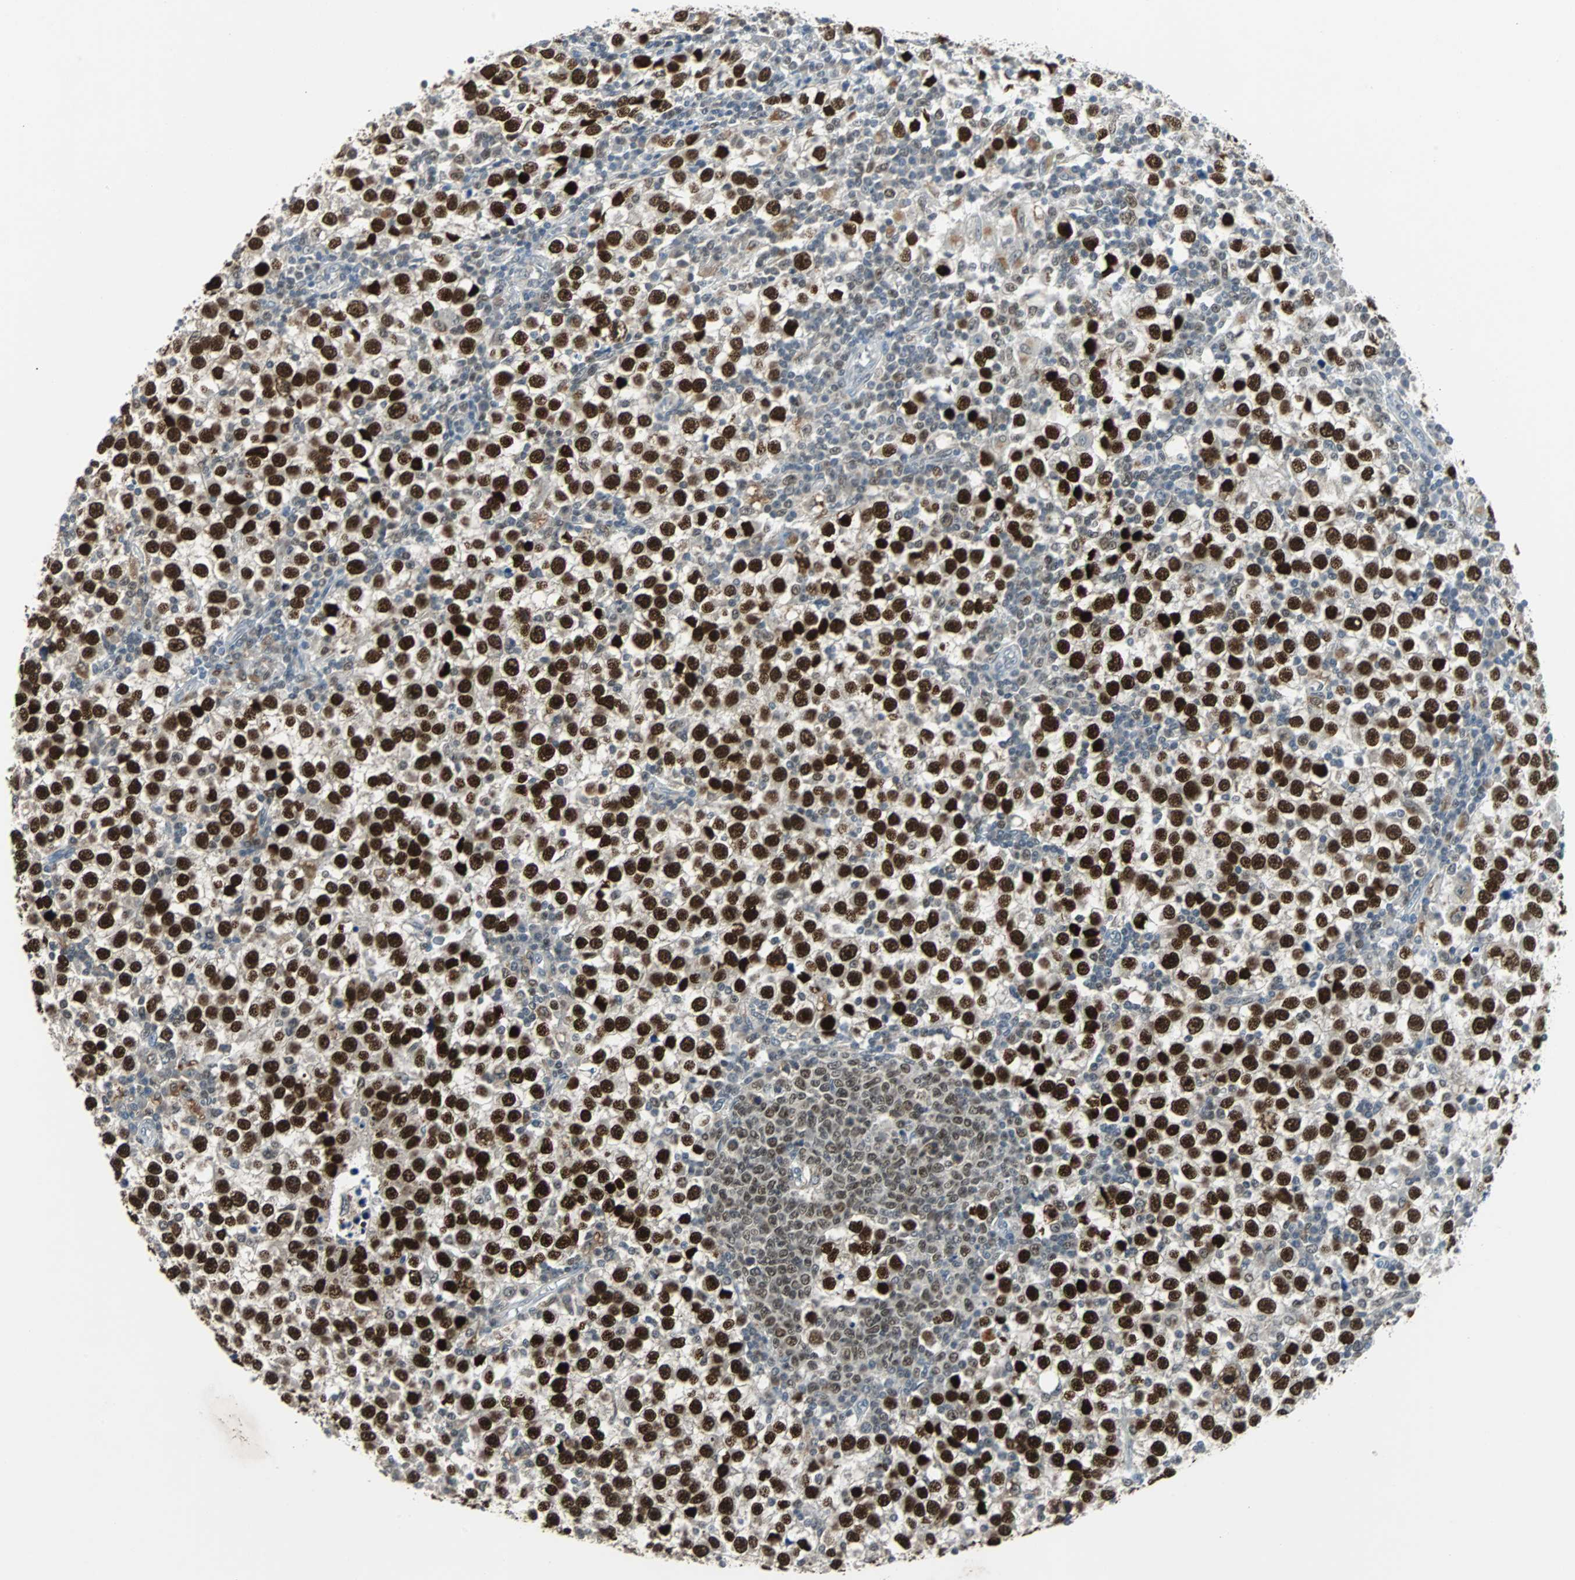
{"staining": {"intensity": "strong", "quantity": ">75%", "location": "nuclear"}, "tissue": "testis cancer", "cell_type": "Tumor cells", "image_type": "cancer", "snomed": [{"axis": "morphology", "description": "Seminoma, NOS"}, {"axis": "topography", "description": "Testis"}], "caption": "Testis cancer (seminoma) was stained to show a protein in brown. There is high levels of strong nuclear positivity in about >75% of tumor cells. (DAB (3,3'-diaminobenzidine) IHC, brown staining for protein, blue staining for nuclei).", "gene": "HLX", "patient": {"sex": "male", "age": 65}}